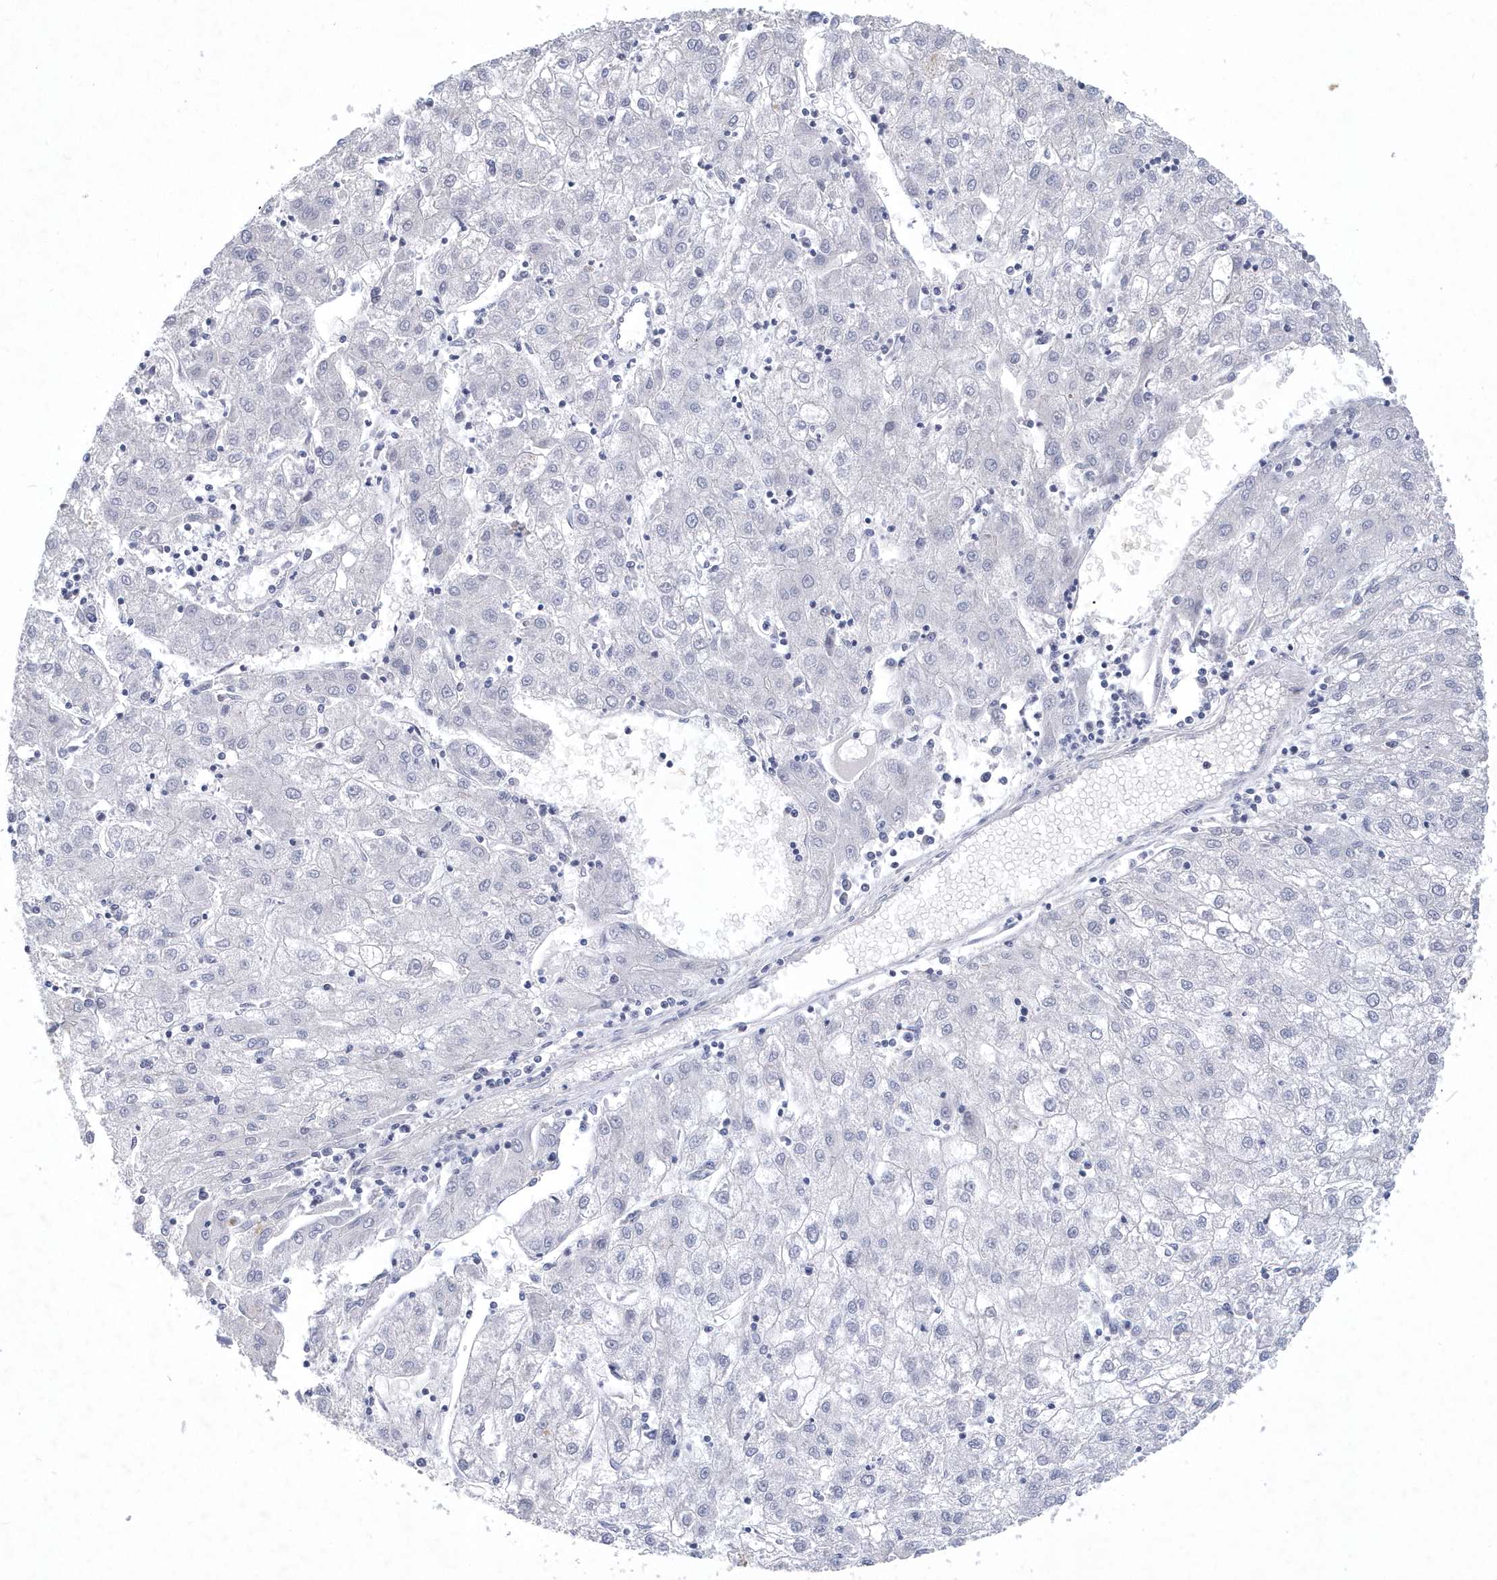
{"staining": {"intensity": "negative", "quantity": "none", "location": "none"}, "tissue": "liver cancer", "cell_type": "Tumor cells", "image_type": "cancer", "snomed": [{"axis": "morphology", "description": "Carcinoma, Hepatocellular, NOS"}, {"axis": "topography", "description": "Liver"}], "caption": "High magnification brightfield microscopy of liver cancer stained with DAB (brown) and counterstained with hematoxylin (blue): tumor cells show no significant positivity. Nuclei are stained in blue.", "gene": "SRGAP3", "patient": {"sex": "male", "age": 72}}